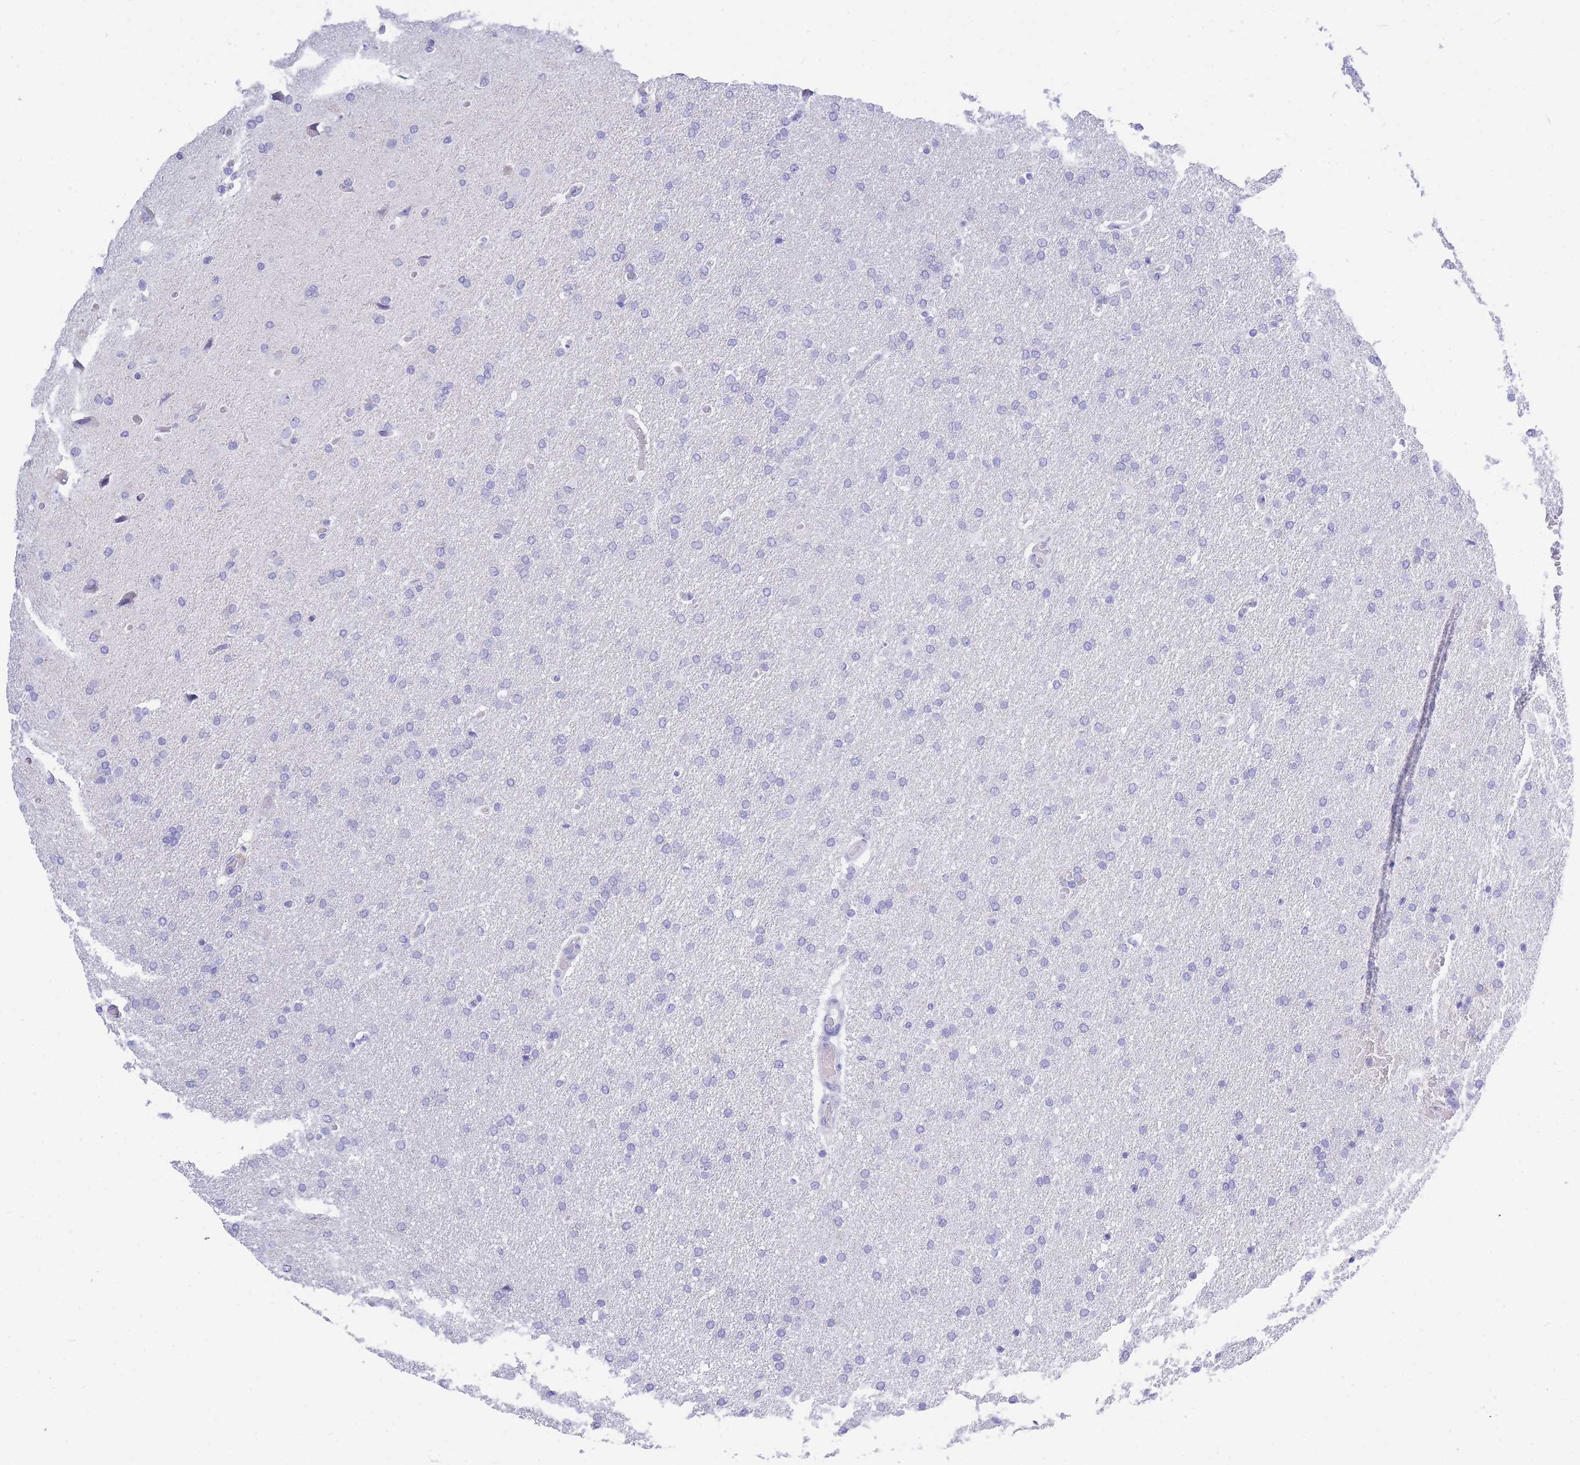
{"staining": {"intensity": "negative", "quantity": "none", "location": "none"}, "tissue": "glioma", "cell_type": "Tumor cells", "image_type": "cancer", "snomed": [{"axis": "morphology", "description": "Glioma, malignant, High grade"}, {"axis": "topography", "description": "Brain"}], "caption": "This is an immunohistochemistry image of human glioma. There is no expression in tumor cells.", "gene": "ZFP62", "patient": {"sex": "male", "age": 72}}